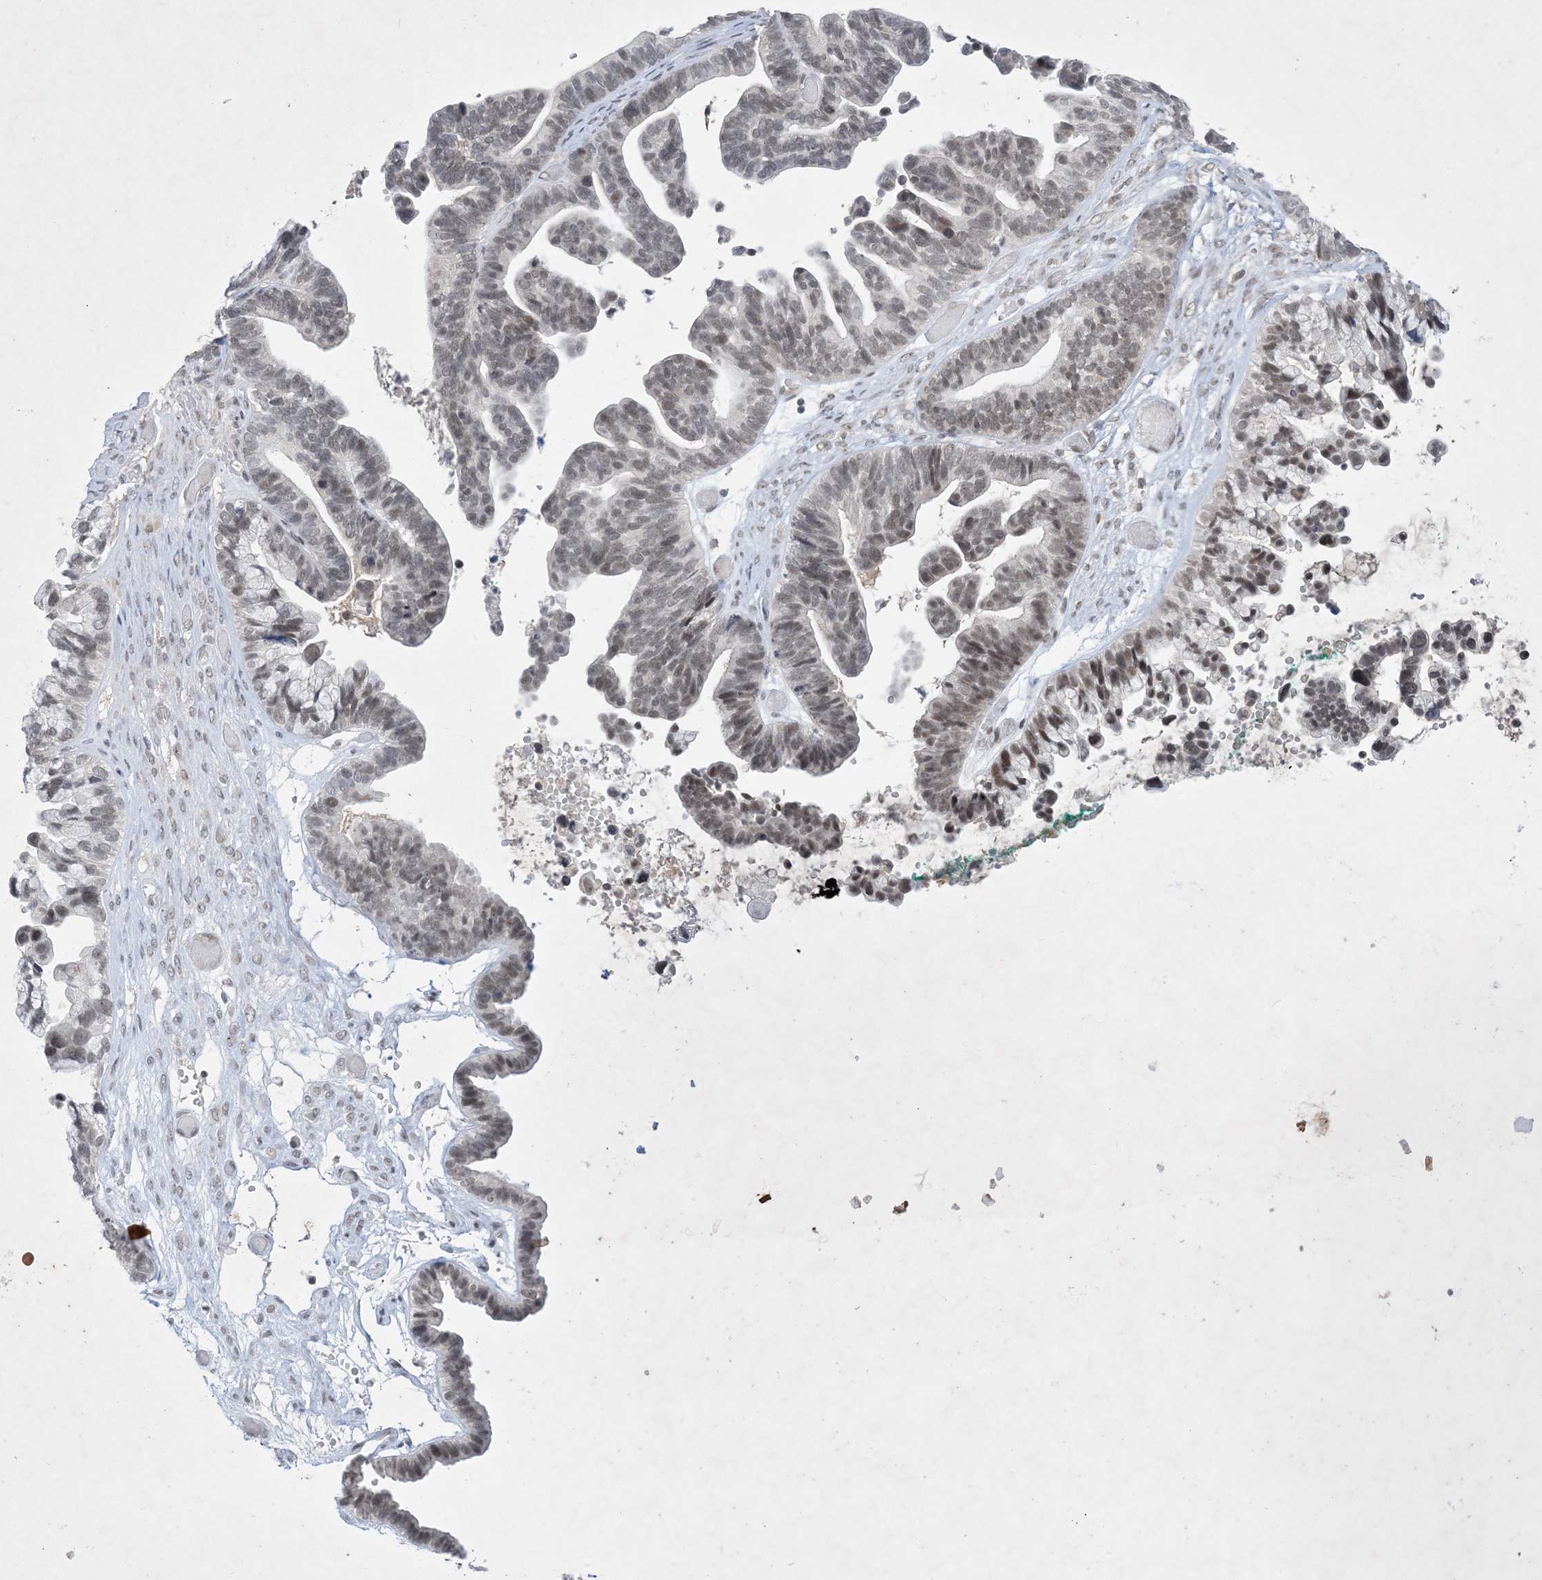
{"staining": {"intensity": "moderate", "quantity": "<25%", "location": "nuclear"}, "tissue": "ovarian cancer", "cell_type": "Tumor cells", "image_type": "cancer", "snomed": [{"axis": "morphology", "description": "Cystadenocarcinoma, serous, NOS"}, {"axis": "topography", "description": "Ovary"}], "caption": "Immunohistochemistry (IHC) of ovarian serous cystadenocarcinoma shows low levels of moderate nuclear positivity in approximately <25% of tumor cells.", "gene": "ZNF674", "patient": {"sex": "female", "age": 56}}